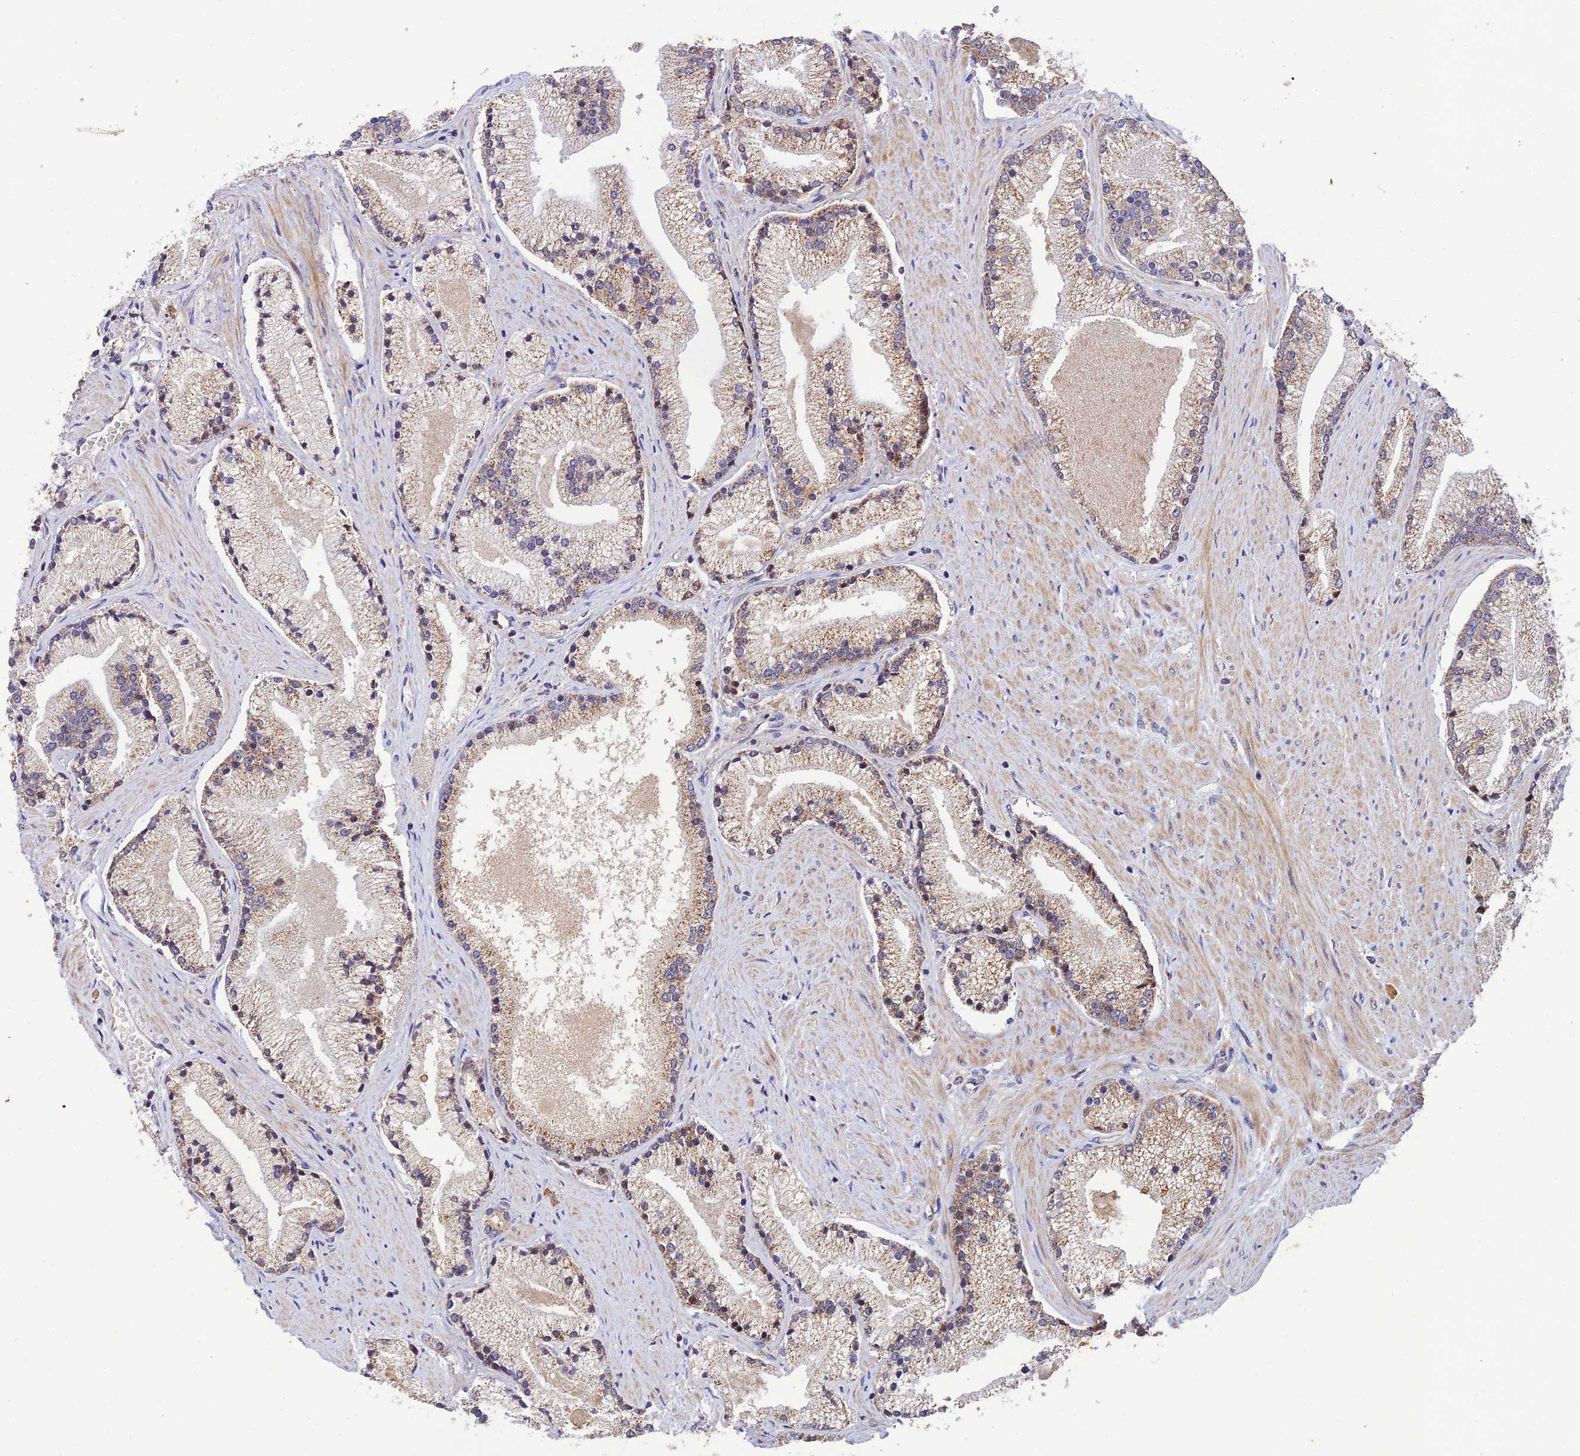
{"staining": {"intensity": "weak", "quantity": ">75%", "location": "cytoplasmic/membranous"}, "tissue": "prostate cancer", "cell_type": "Tumor cells", "image_type": "cancer", "snomed": [{"axis": "morphology", "description": "Adenocarcinoma, High grade"}, {"axis": "topography", "description": "Prostate"}], "caption": "Immunohistochemistry histopathology image of neoplastic tissue: prostate high-grade adenocarcinoma stained using immunohistochemistry (IHC) exhibits low levels of weak protein expression localized specifically in the cytoplasmic/membranous of tumor cells, appearing as a cytoplasmic/membranous brown color.", "gene": "REV1", "patient": {"sex": "male", "age": 67}}